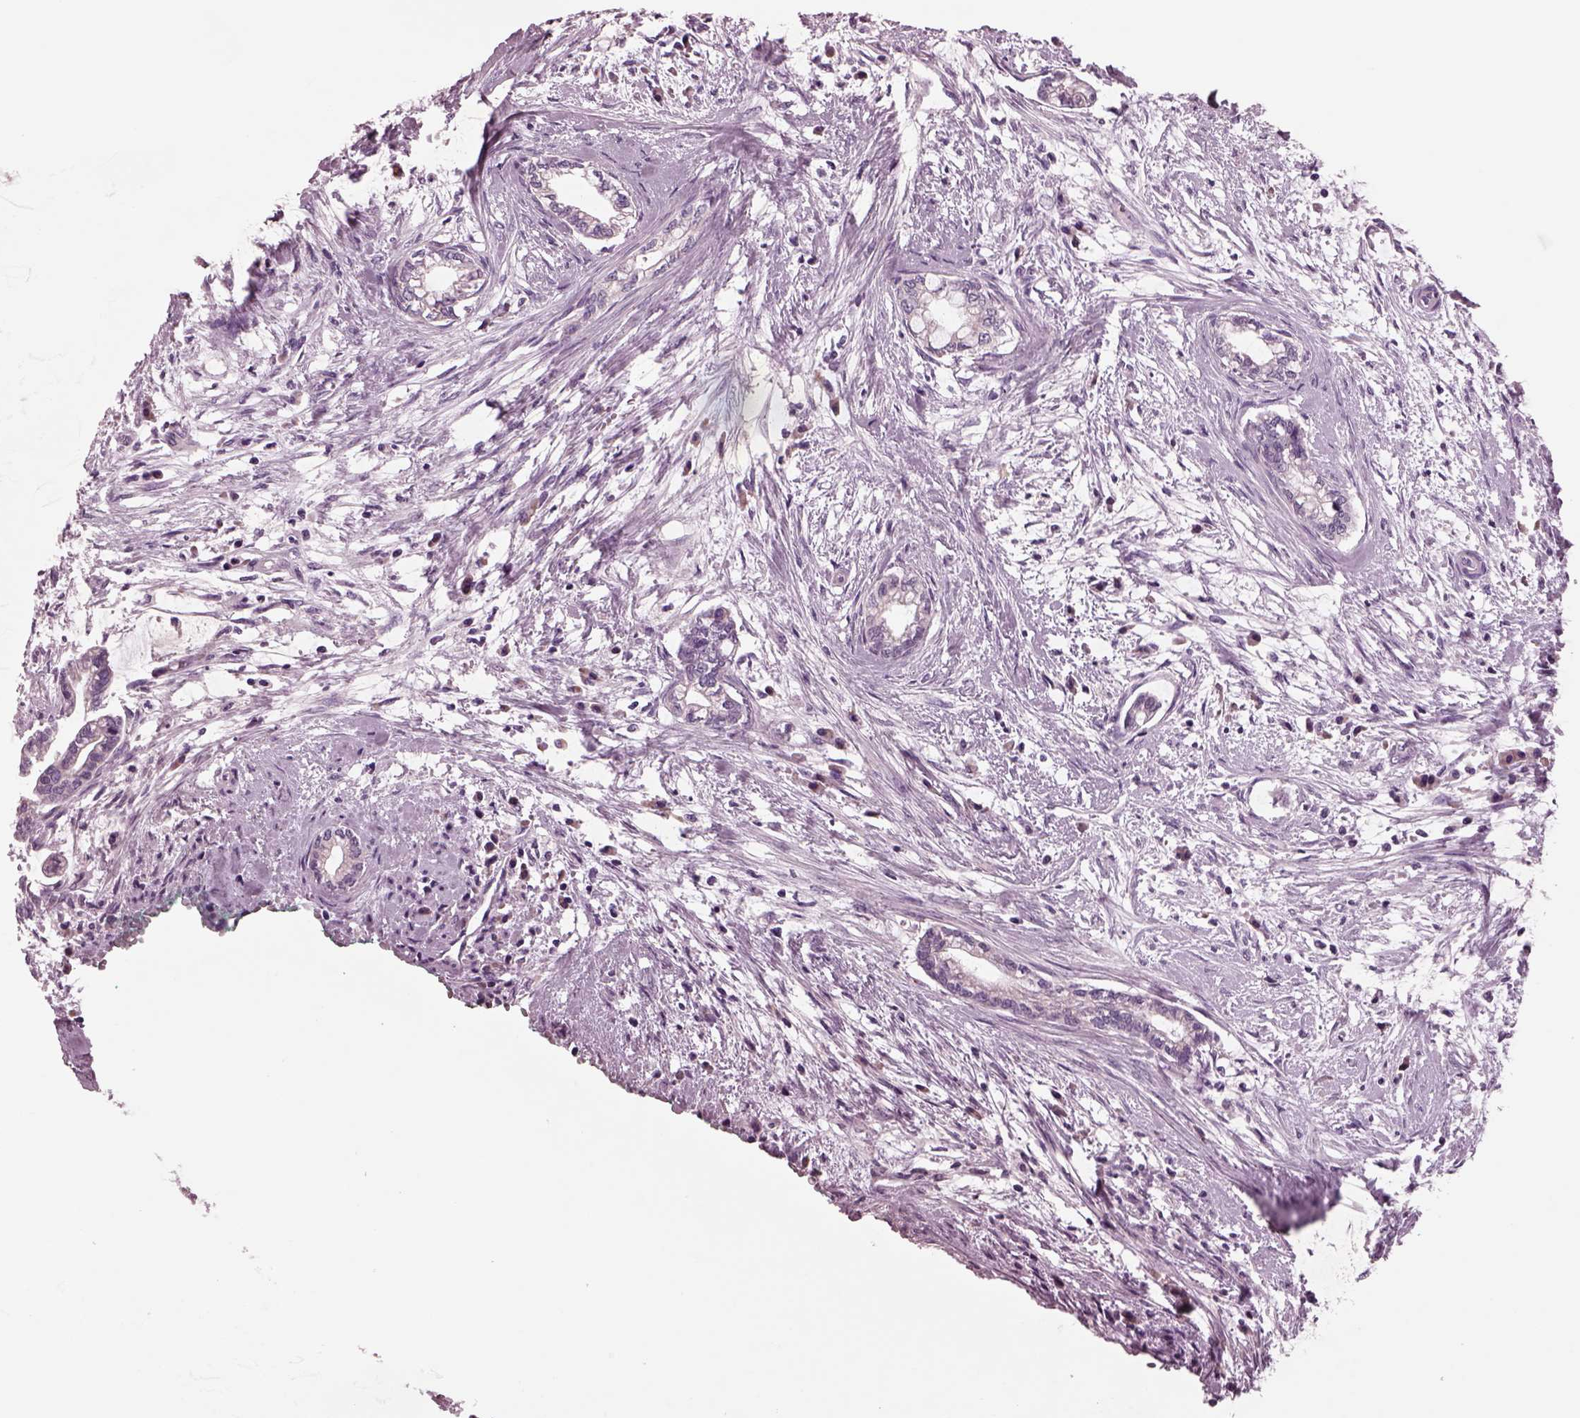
{"staining": {"intensity": "negative", "quantity": "none", "location": "none"}, "tissue": "cervical cancer", "cell_type": "Tumor cells", "image_type": "cancer", "snomed": [{"axis": "morphology", "description": "Adenocarcinoma, NOS"}, {"axis": "topography", "description": "Cervix"}], "caption": "Protein analysis of cervical cancer (adenocarcinoma) shows no significant staining in tumor cells.", "gene": "AP4M1", "patient": {"sex": "female", "age": 62}}